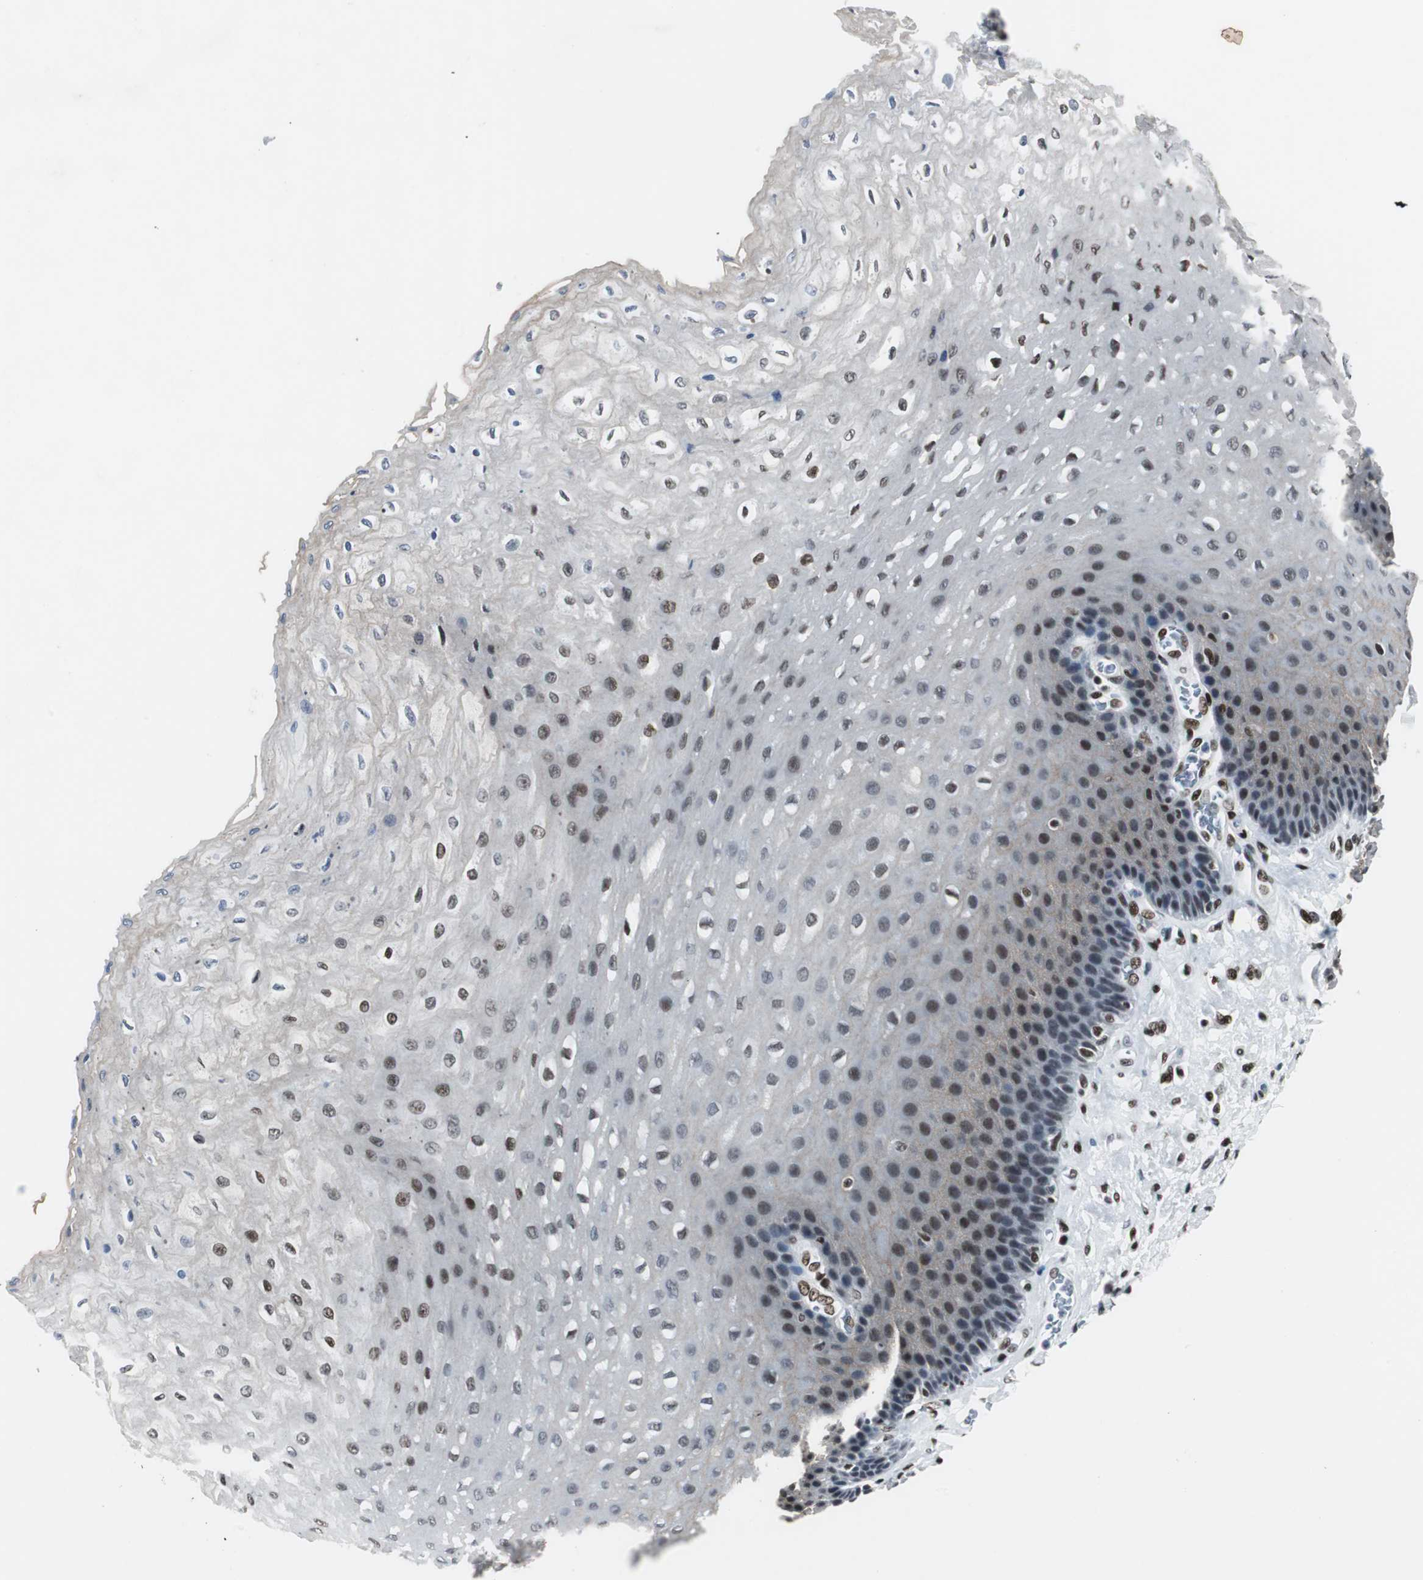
{"staining": {"intensity": "strong", "quantity": ">75%", "location": "nuclear"}, "tissue": "esophagus", "cell_type": "Squamous epithelial cells", "image_type": "normal", "snomed": [{"axis": "morphology", "description": "Normal tissue, NOS"}, {"axis": "topography", "description": "Esophagus"}], "caption": "A brown stain shows strong nuclear expression of a protein in squamous epithelial cells of normal esophagus.", "gene": "MEF2D", "patient": {"sex": "female", "age": 72}}